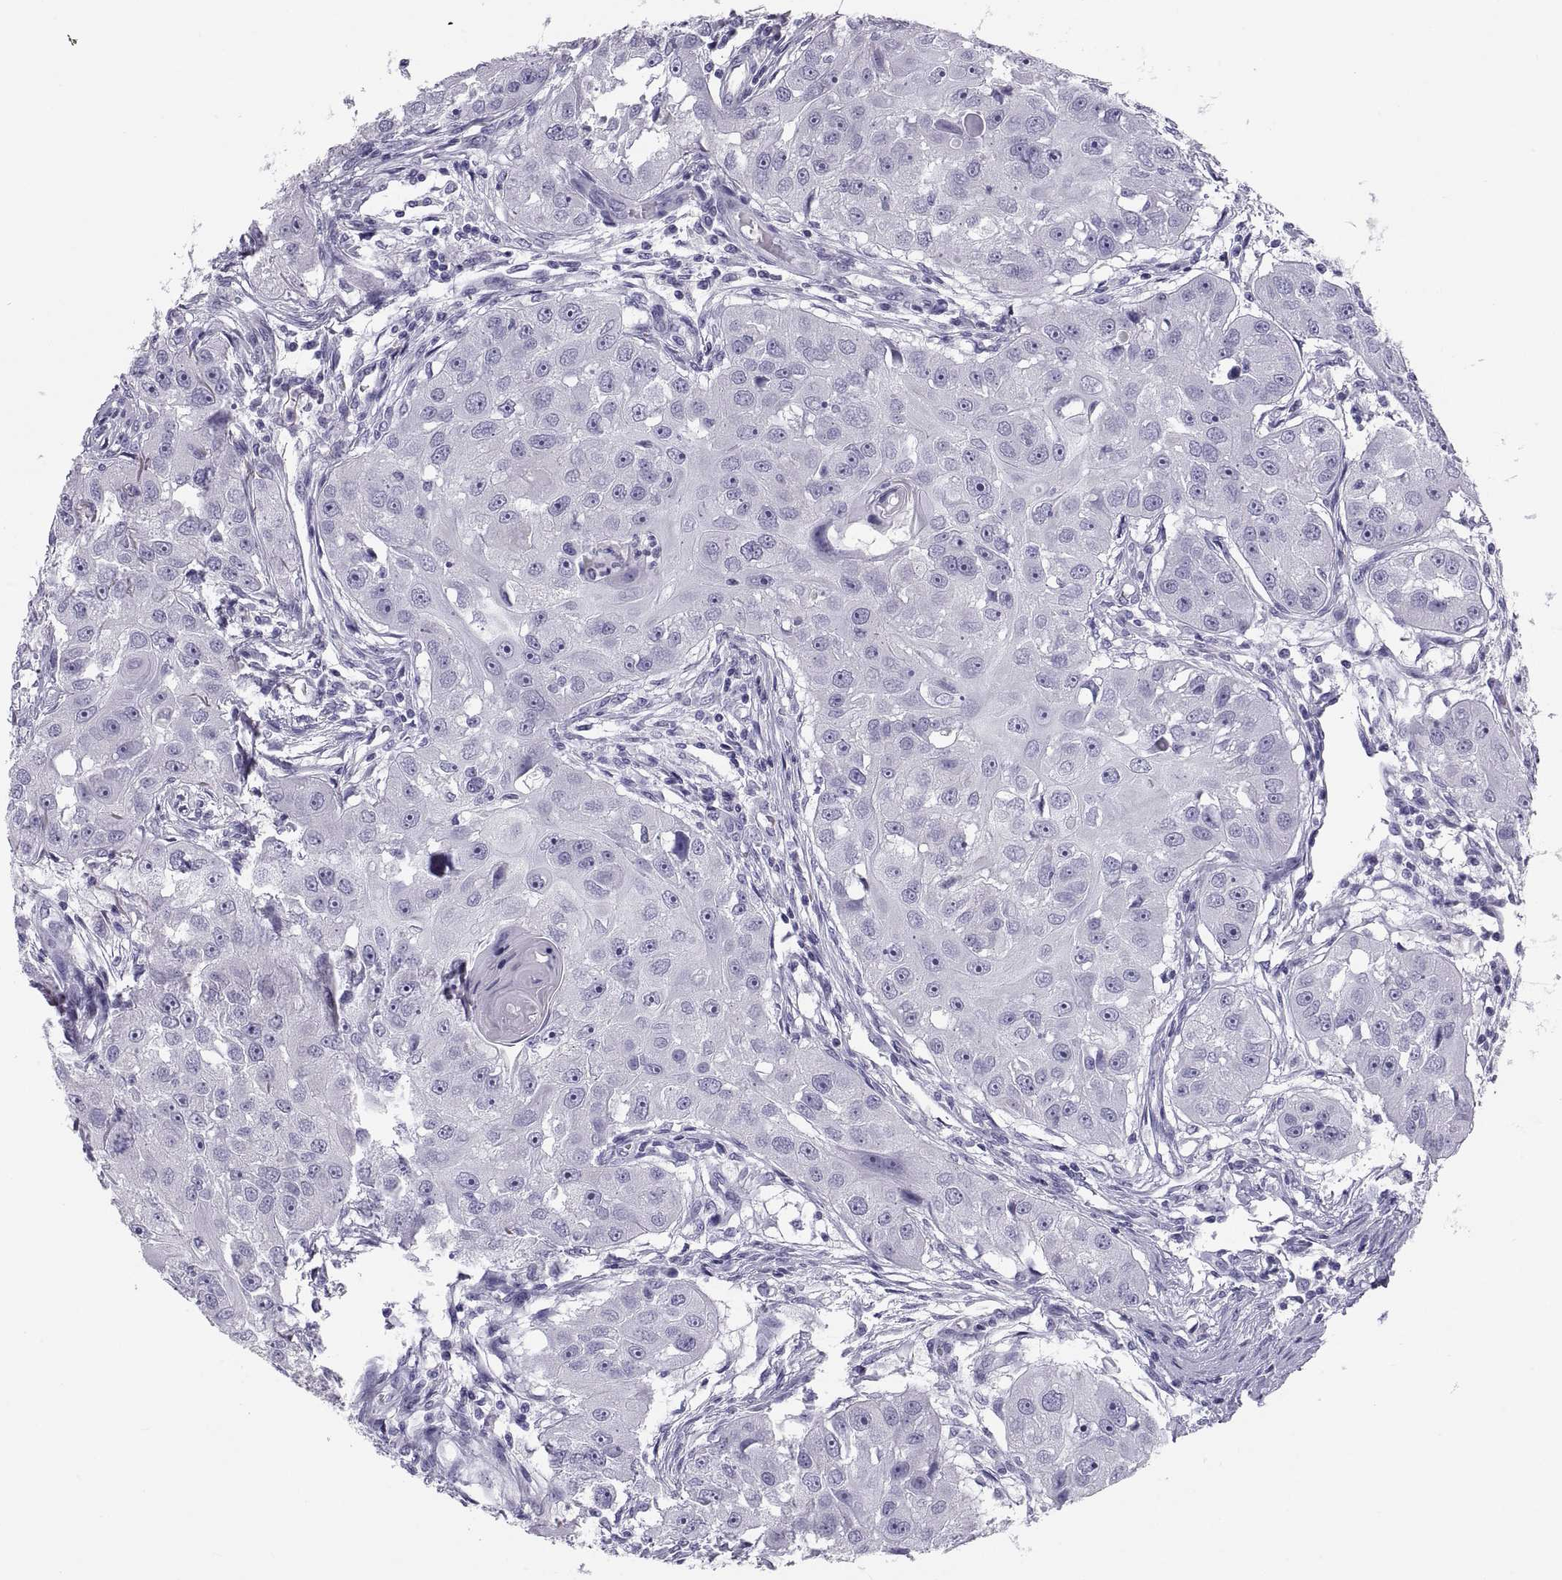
{"staining": {"intensity": "negative", "quantity": "none", "location": "none"}, "tissue": "head and neck cancer", "cell_type": "Tumor cells", "image_type": "cancer", "snomed": [{"axis": "morphology", "description": "Squamous cell carcinoma, NOS"}, {"axis": "topography", "description": "Head-Neck"}], "caption": "The immunohistochemistry photomicrograph has no significant staining in tumor cells of head and neck cancer (squamous cell carcinoma) tissue.", "gene": "PAX2", "patient": {"sex": "male", "age": 51}}